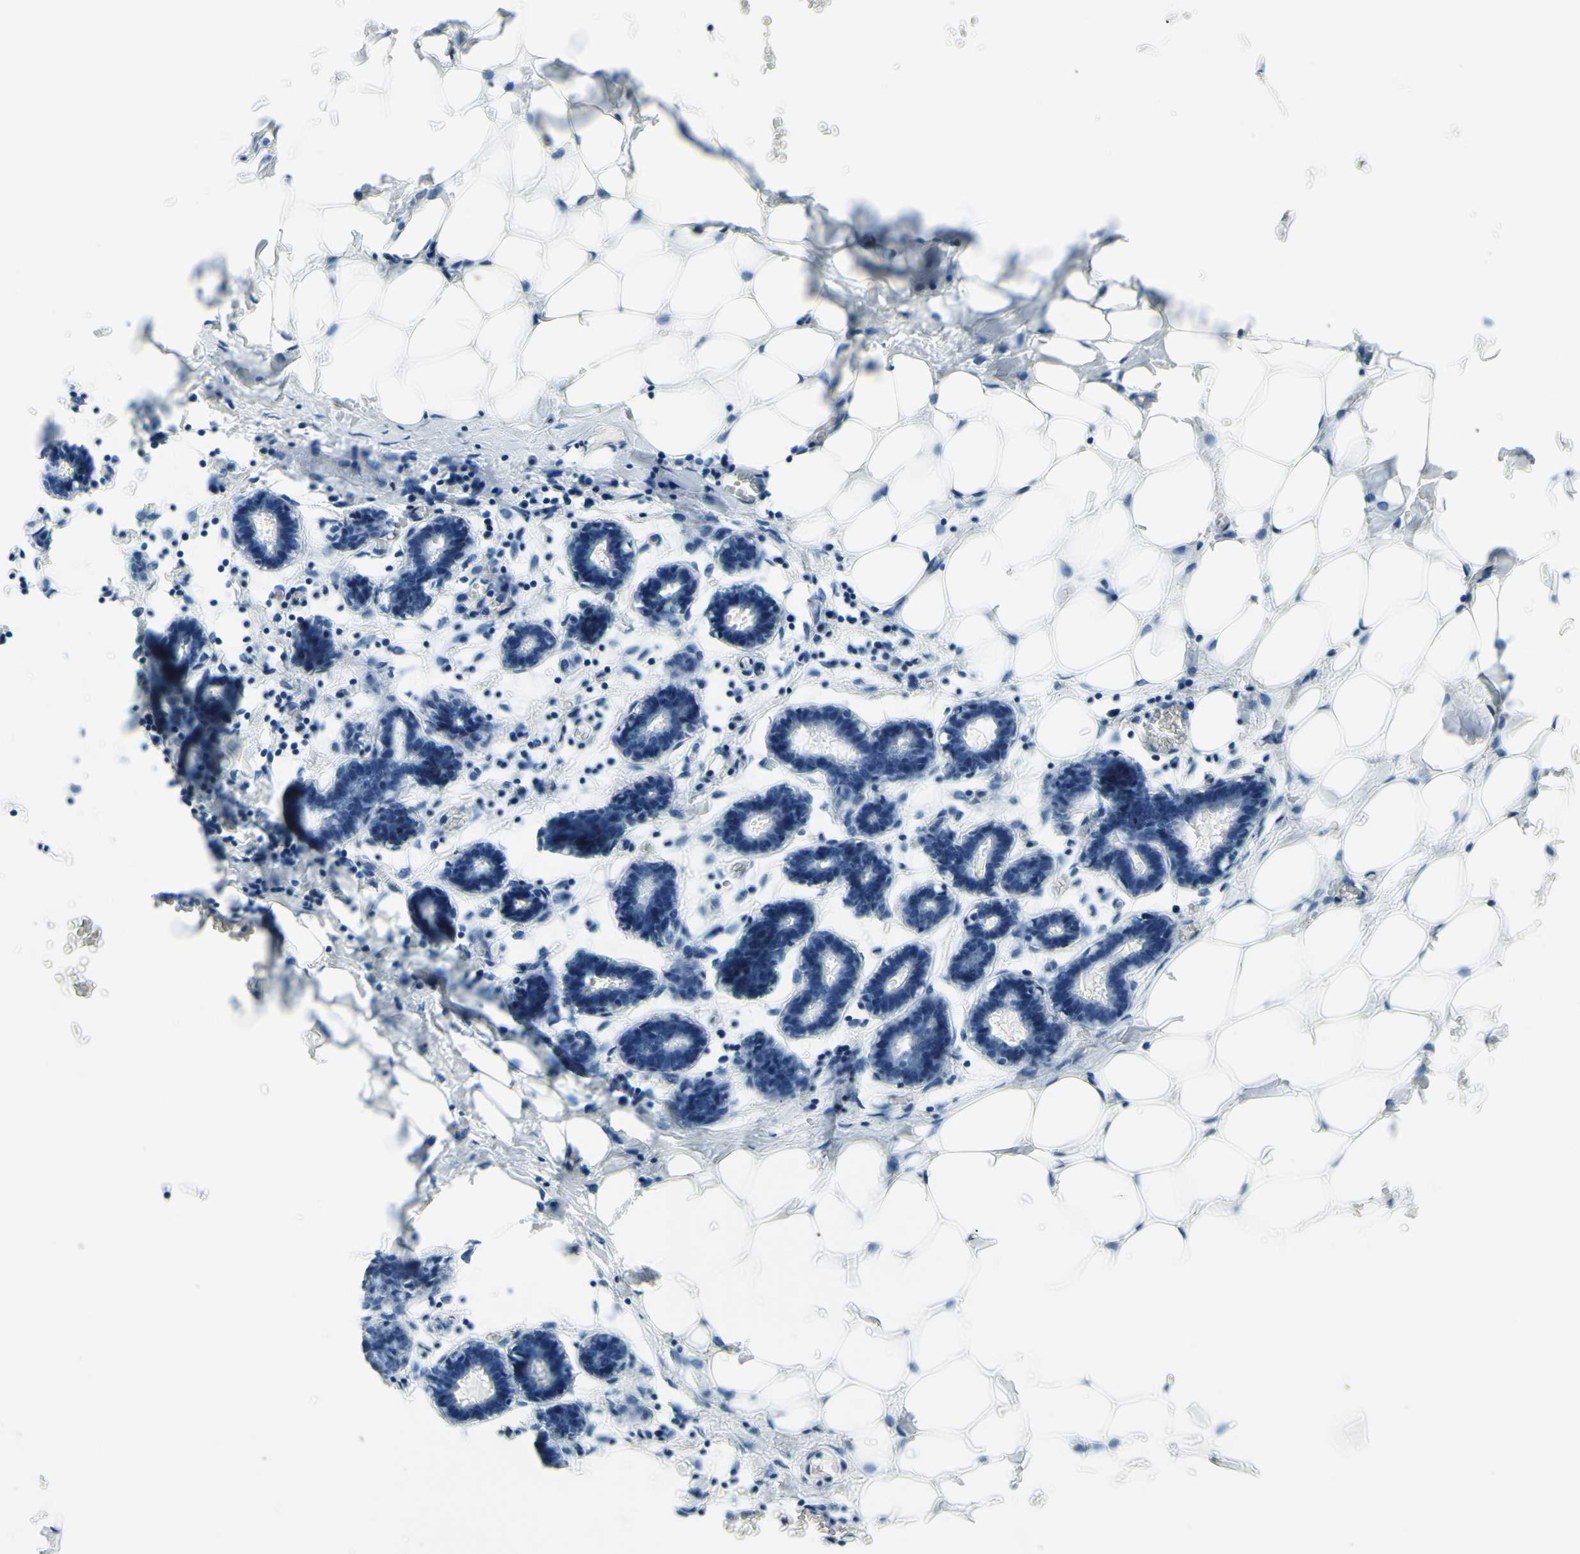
{"staining": {"intensity": "negative", "quantity": "none", "location": "none"}, "tissue": "breast", "cell_type": "Adipocytes", "image_type": "normal", "snomed": [{"axis": "morphology", "description": "Normal tissue, NOS"}, {"axis": "topography", "description": "Breast"}], "caption": "Immunohistochemistry of normal breast shows no expression in adipocytes.", "gene": "DCT", "patient": {"sex": "female", "age": 27}}